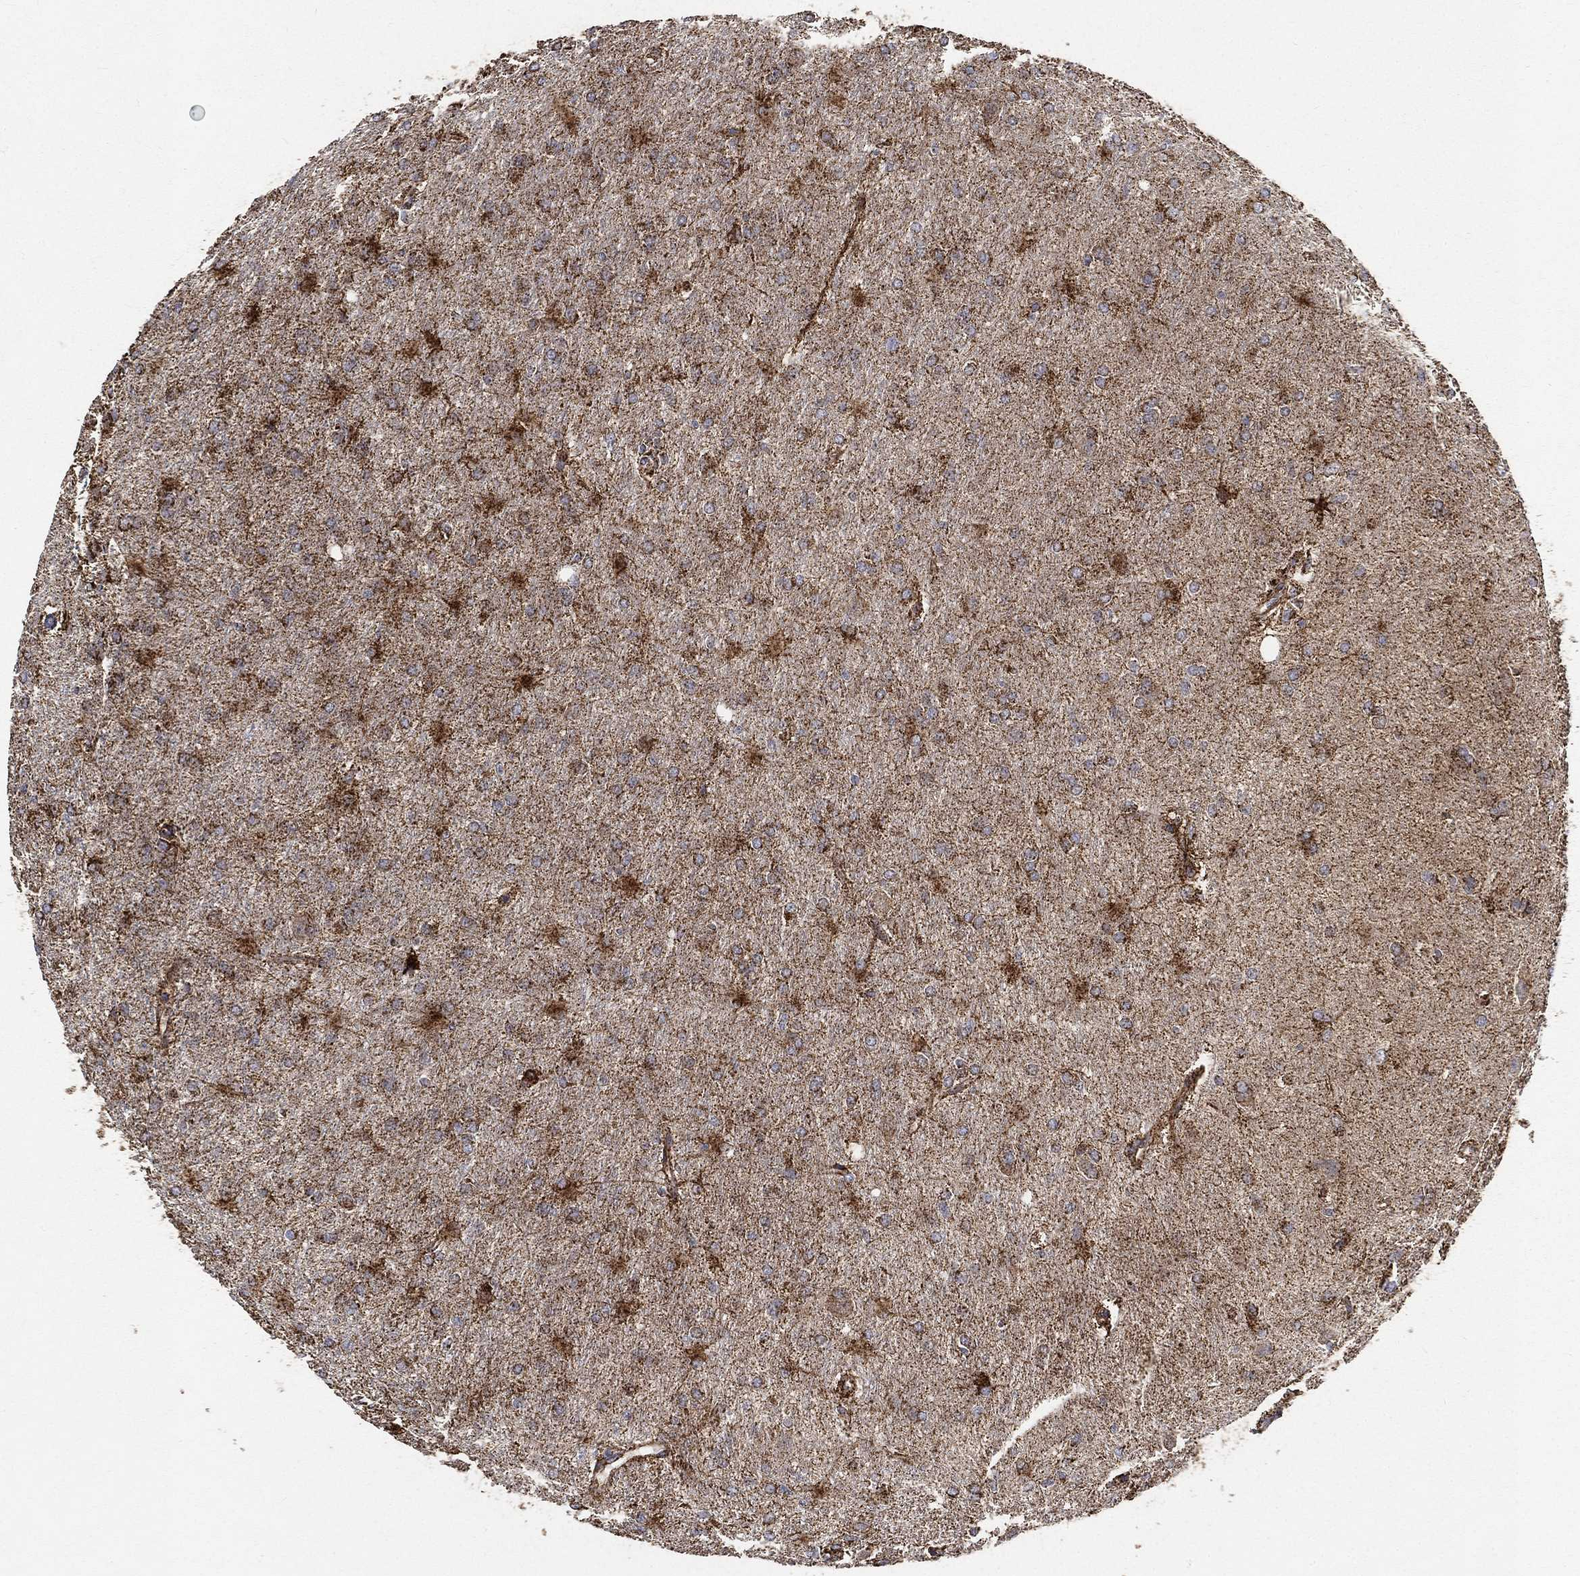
{"staining": {"intensity": "moderate", "quantity": "25%-75%", "location": "cytoplasmic/membranous"}, "tissue": "glioma", "cell_type": "Tumor cells", "image_type": "cancer", "snomed": [{"axis": "morphology", "description": "Glioma, malignant, High grade"}, {"axis": "topography", "description": "Brain"}], "caption": "A medium amount of moderate cytoplasmic/membranous staining is seen in about 25%-75% of tumor cells in high-grade glioma (malignant) tissue.", "gene": "SLC38A7", "patient": {"sex": "male", "age": 68}}